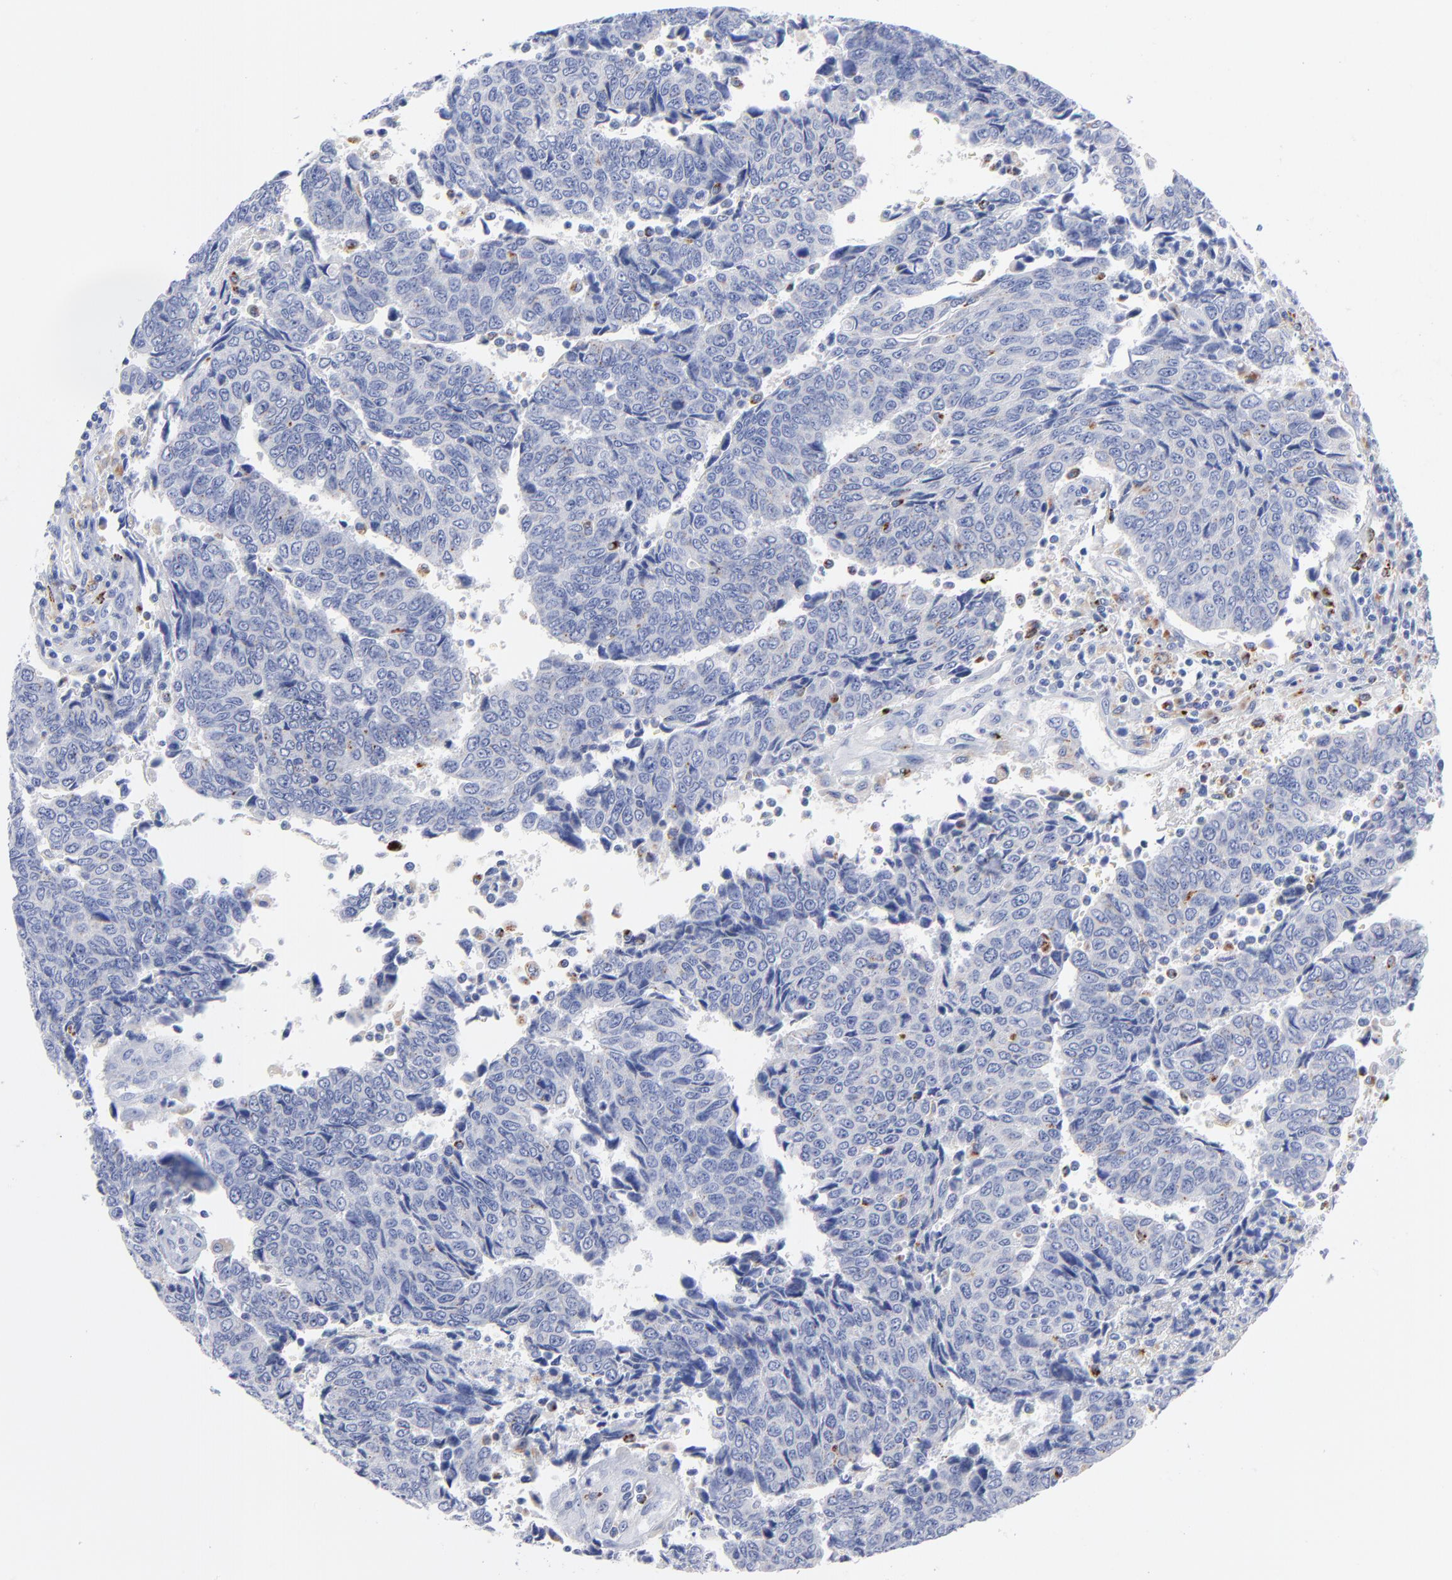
{"staining": {"intensity": "moderate", "quantity": "<25%", "location": "cytoplasmic/membranous"}, "tissue": "urothelial cancer", "cell_type": "Tumor cells", "image_type": "cancer", "snomed": [{"axis": "morphology", "description": "Urothelial carcinoma, High grade"}, {"axis": "topography", "description": "Urinary bladder"}], "caption": "Moderate cytoplasmic/membranous expression is seen in about <25% of tumor cells in urothelial cancer. Nuclei are stained in blue.", "gene": "CPVL", "patient": {"sex": "male", "age": 86}}